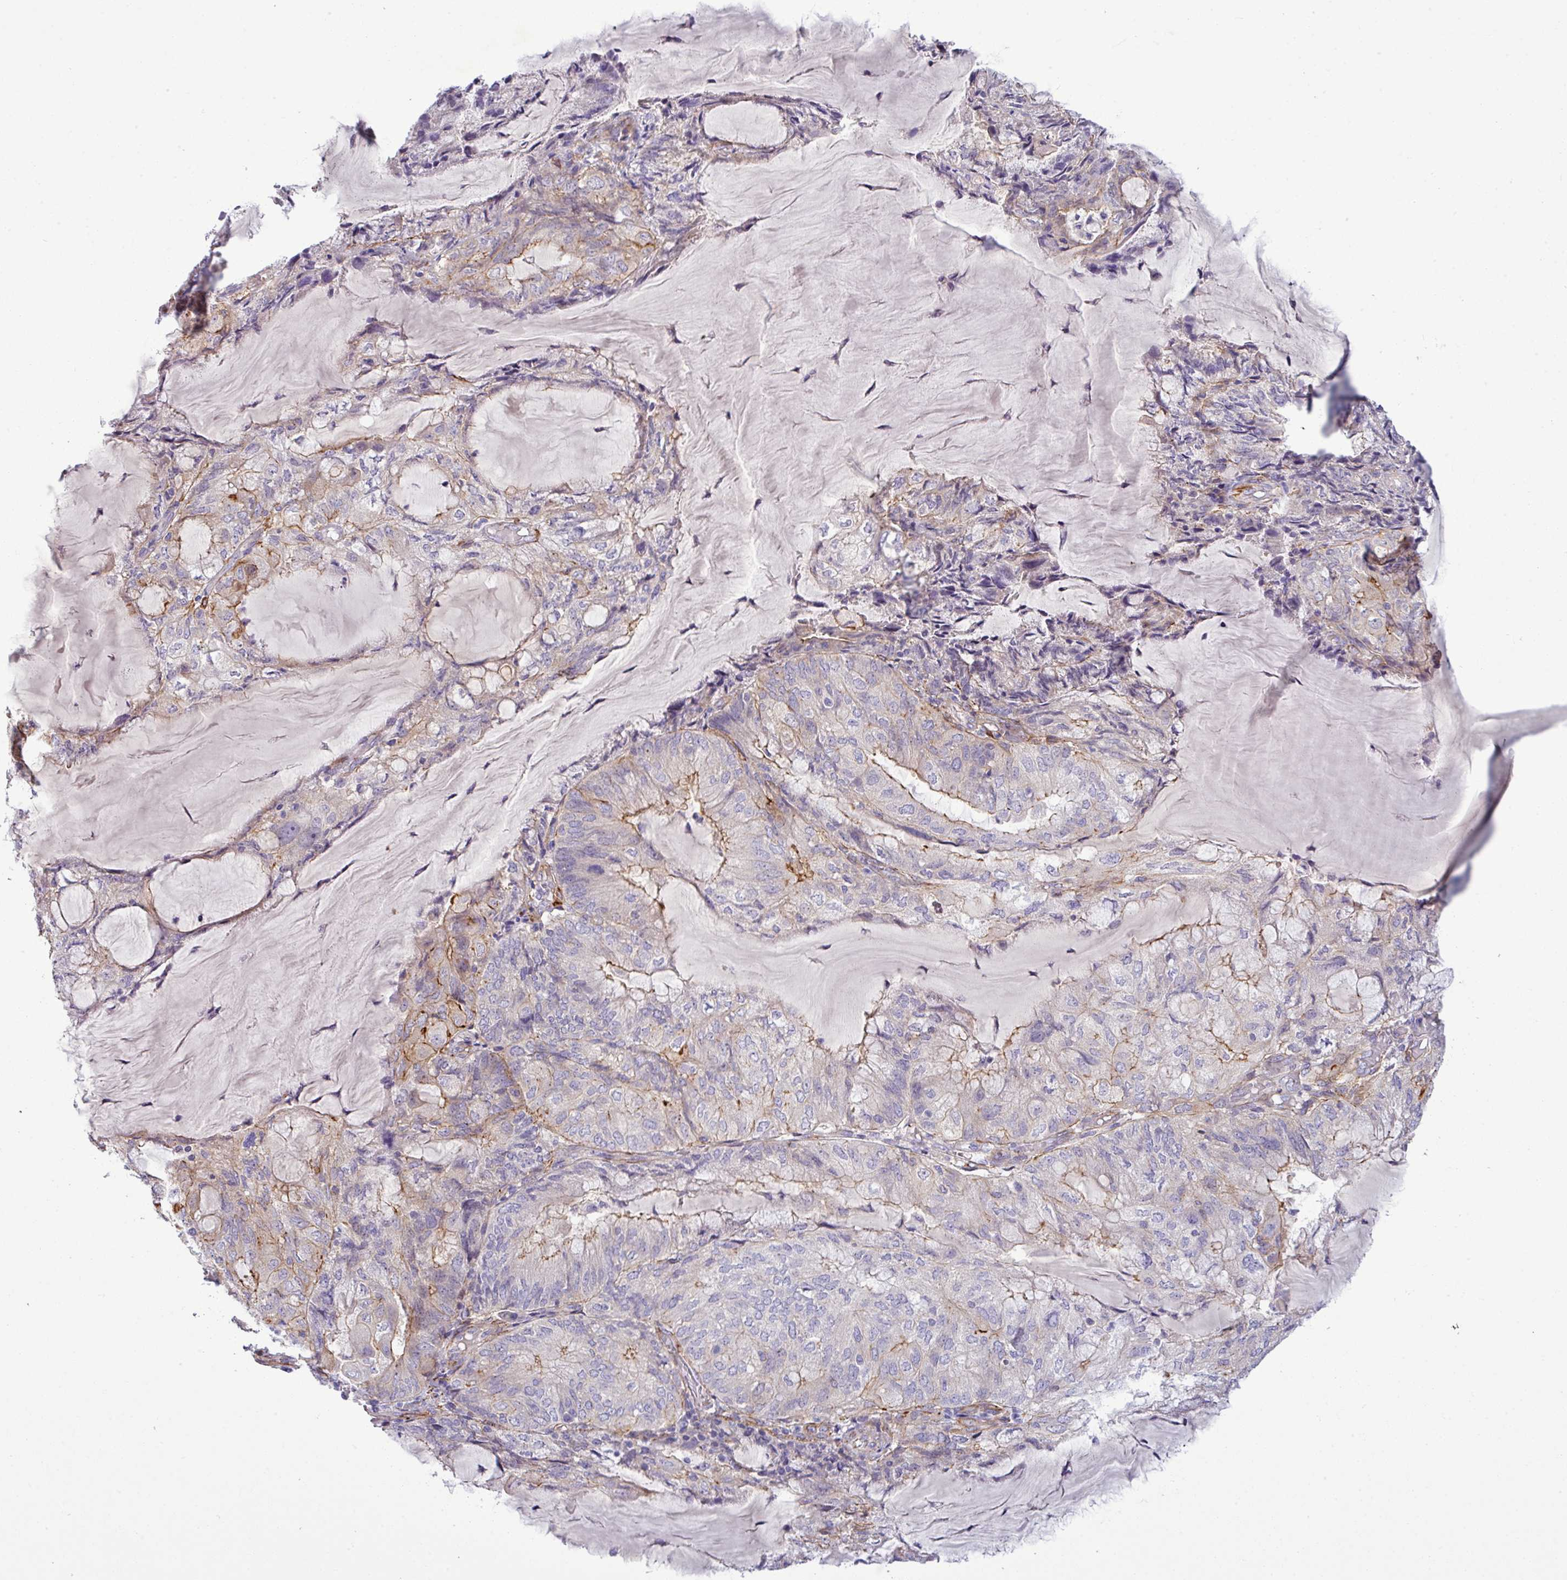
{"staining": {"intensity": "strong", "quantity": "<25%", "location": "cytoplasmic/membranous"}, "tissue": "endometrial cancer", "cell_type": "Tumor cells", "image_type": "cancer", "snomed": [{"axis": "morphology", "description": "Adenocarcinoma, NOS"}, {"axis": "topography", "description": "Endometrium"}], "caption": "Protein staining by IHC displays strong cytoplasmic/membranous staining in approximately <25% of tumor cells in endometrial adenocarcinoma. Using DAB (brown) and hematoxylin (blue) stains, captured at high magnification using brightfield microscopy.", "gene": "PARD6A", "patient": {"sex": "female", "age": 81}}